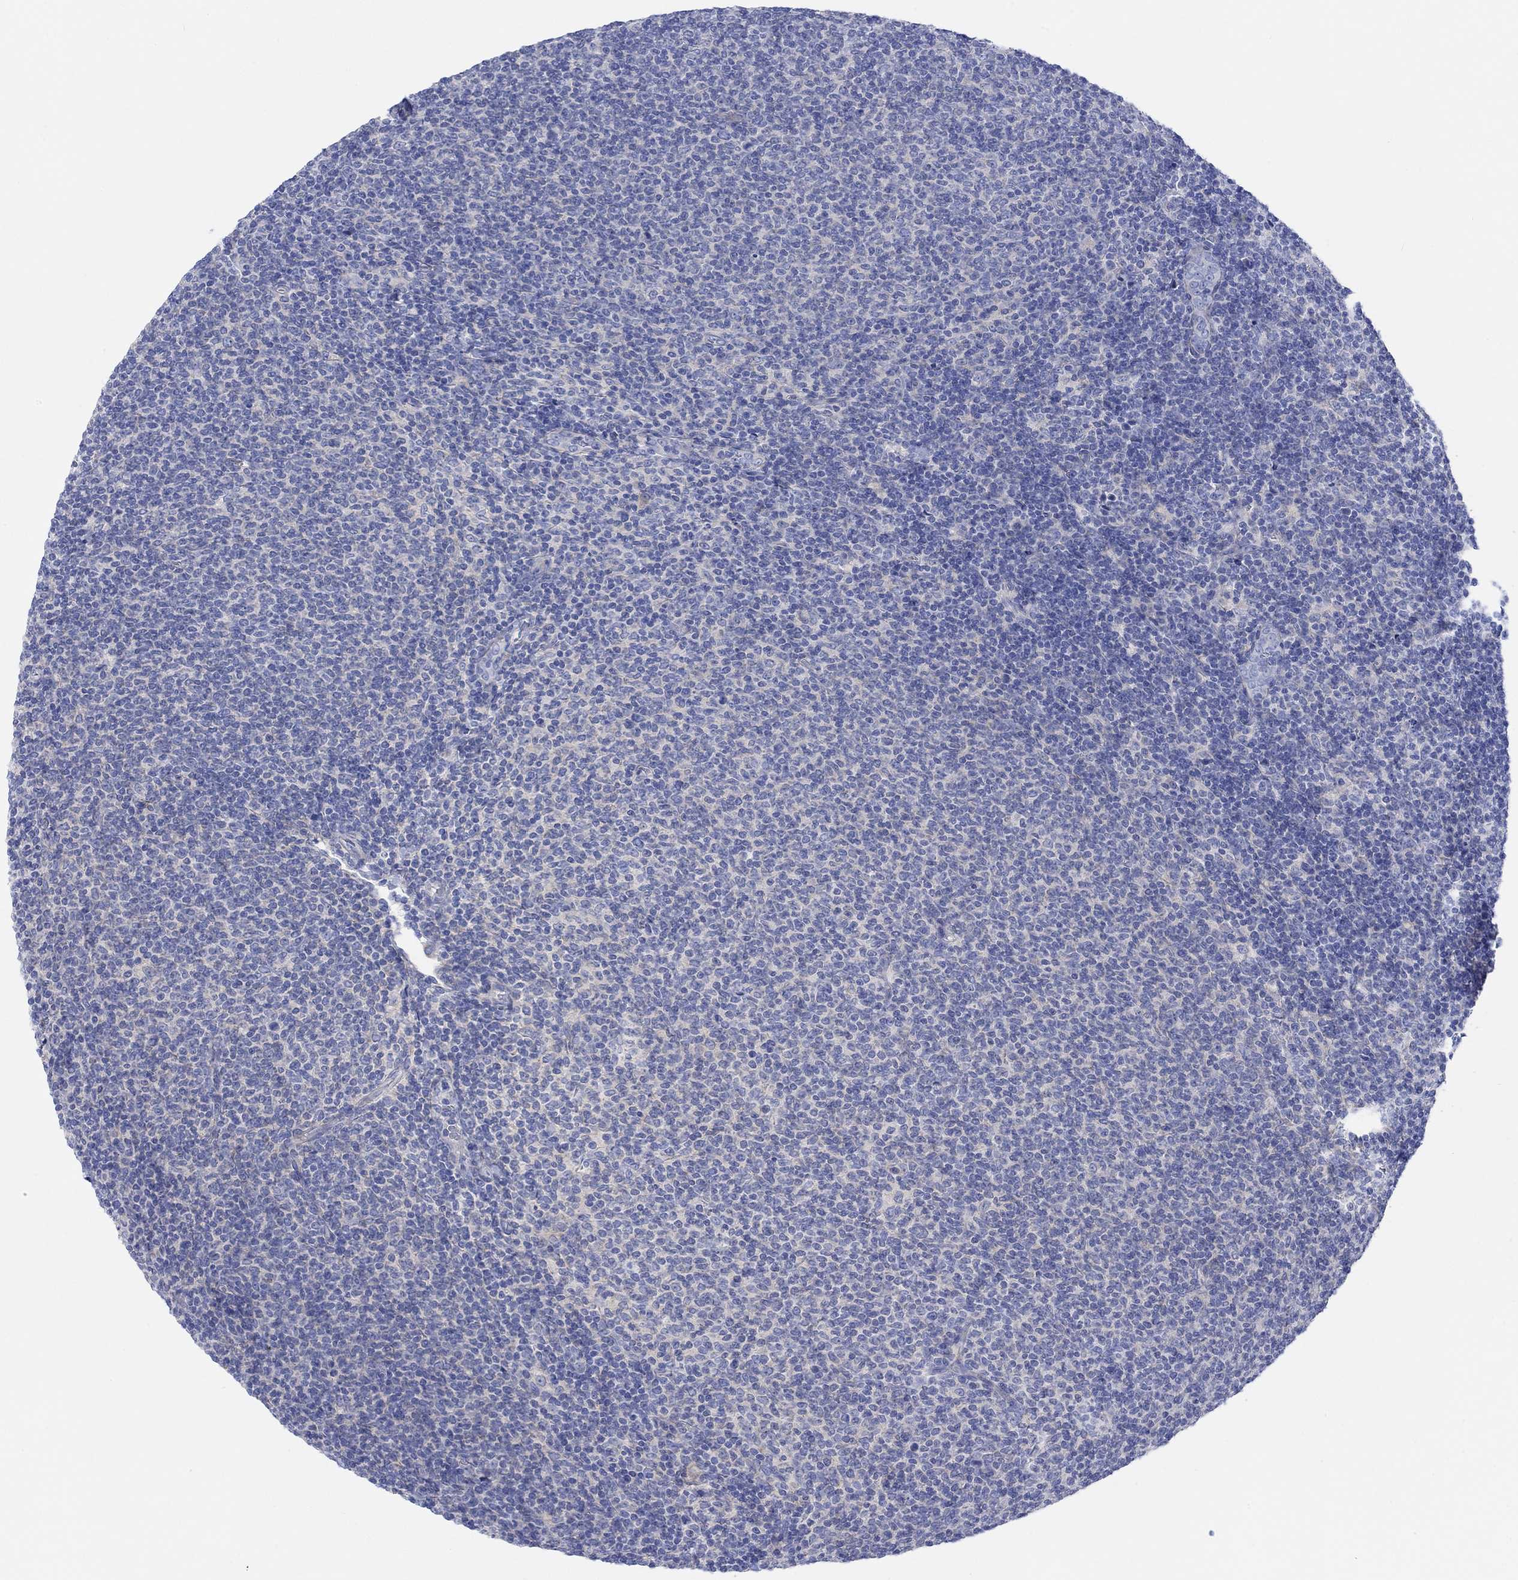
{"staining": {"intensity": "negative", "quantity": "none", "location": "none"}, "tissue": "lymphoma", "cell_type": "Tumor cells", "image_type": "cancer", "snomed": [{"axis": "morphology", "description": "Malignant lymphoma, non-Hodgkin's type, Low grade"}, {"axis": "topography", "description": "Lymph node"}], "caption": "Immunohistochemical staining of lymphoma demonstrates no significant expression in tumor cells.", "gene": "REEP6", "patient": {"sex": "male", "age": 52}}